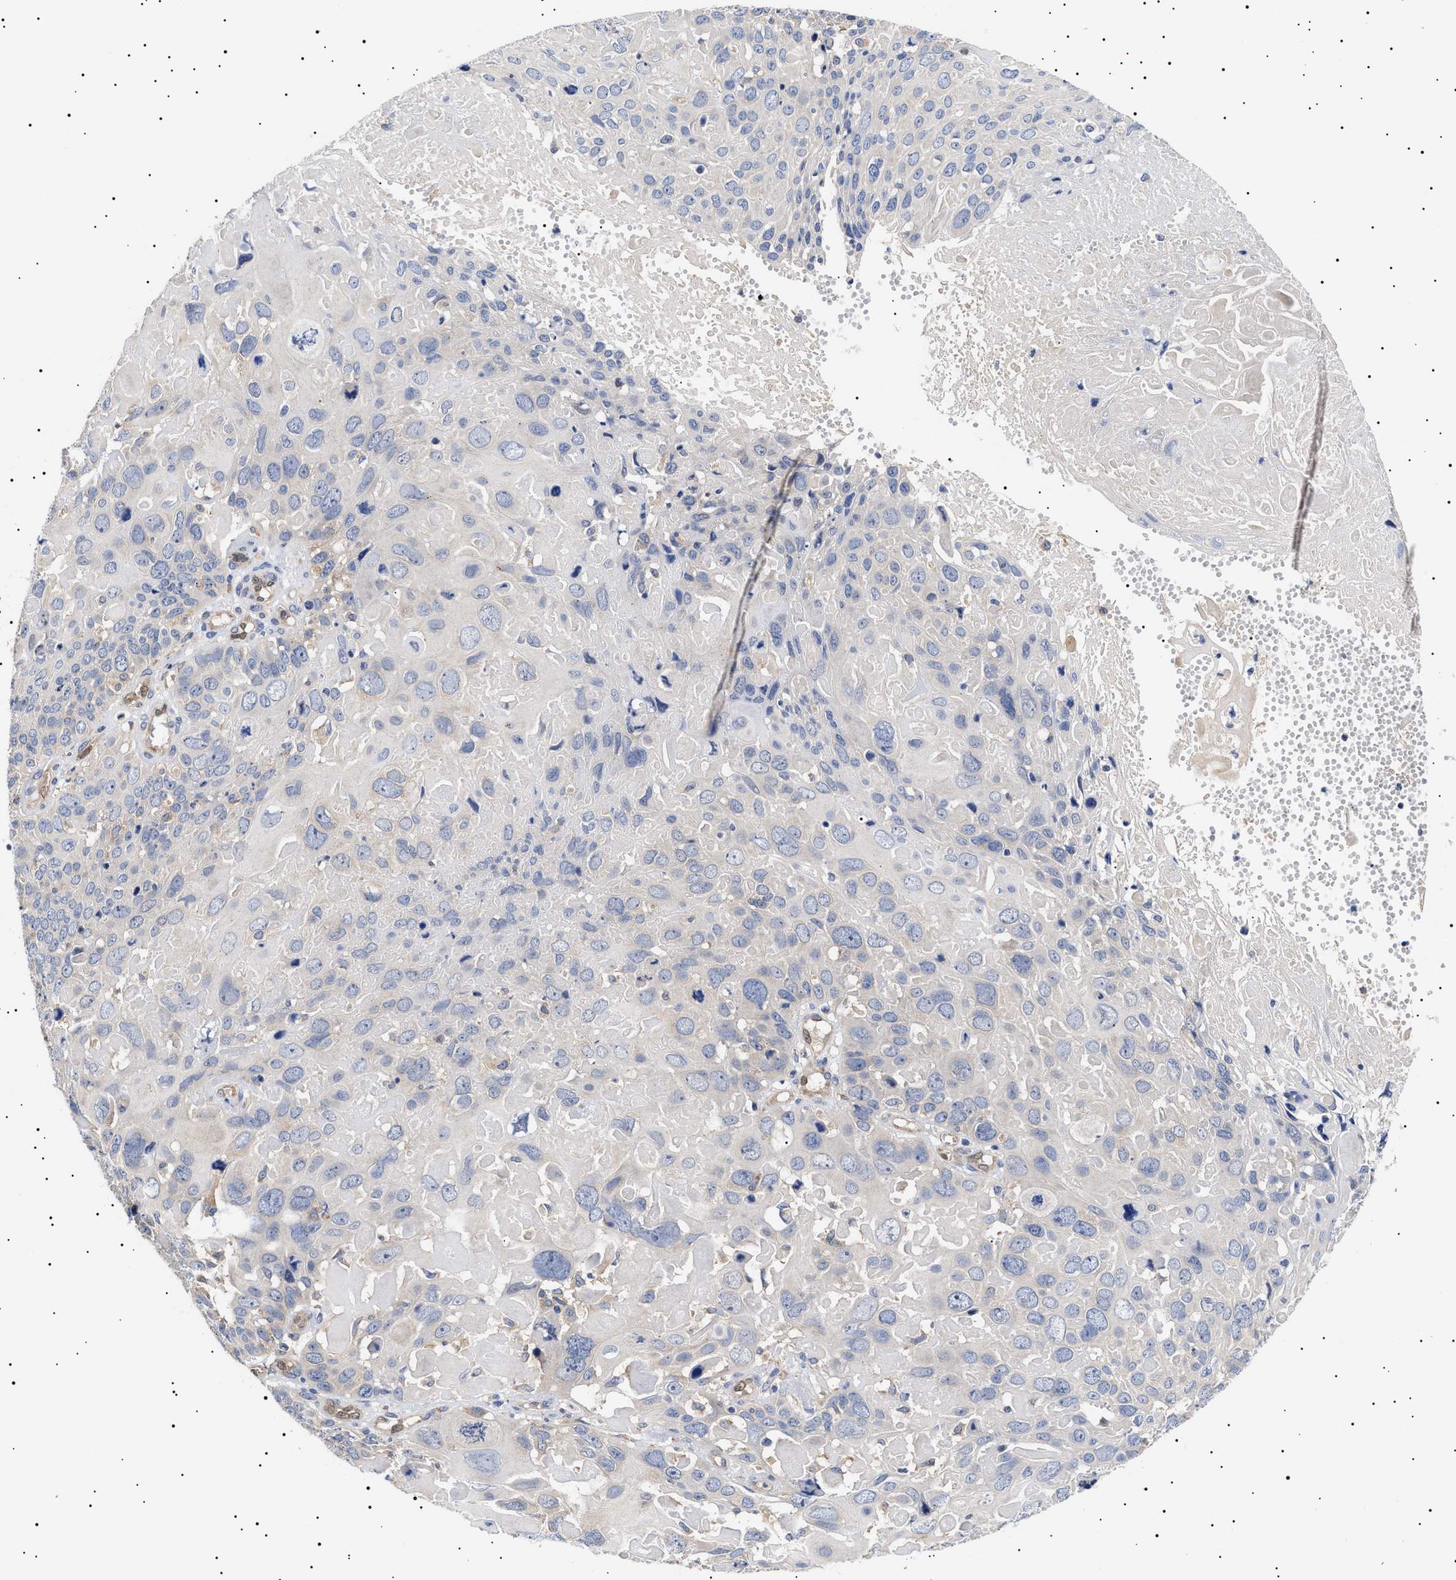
{"staining": {"intensity": "negative", "quantity": "none", "location": "none"}, "tissue": "cervical cancer", "cell_type": "Tumor cells", "image_type": "cancer", "snomed": [{"axis": "morphology", "description": "Squamous cell carcinoma, NOS"}, {"axis": "topography", "description": "Cervix"}], "caption": "This is an immunohistochemistry (IHC) histopathology image of cervical cancer. There is no positivity in tumor cells.", "gene": "KRBA1", "patient": {"sex": "female", "age": 74}}